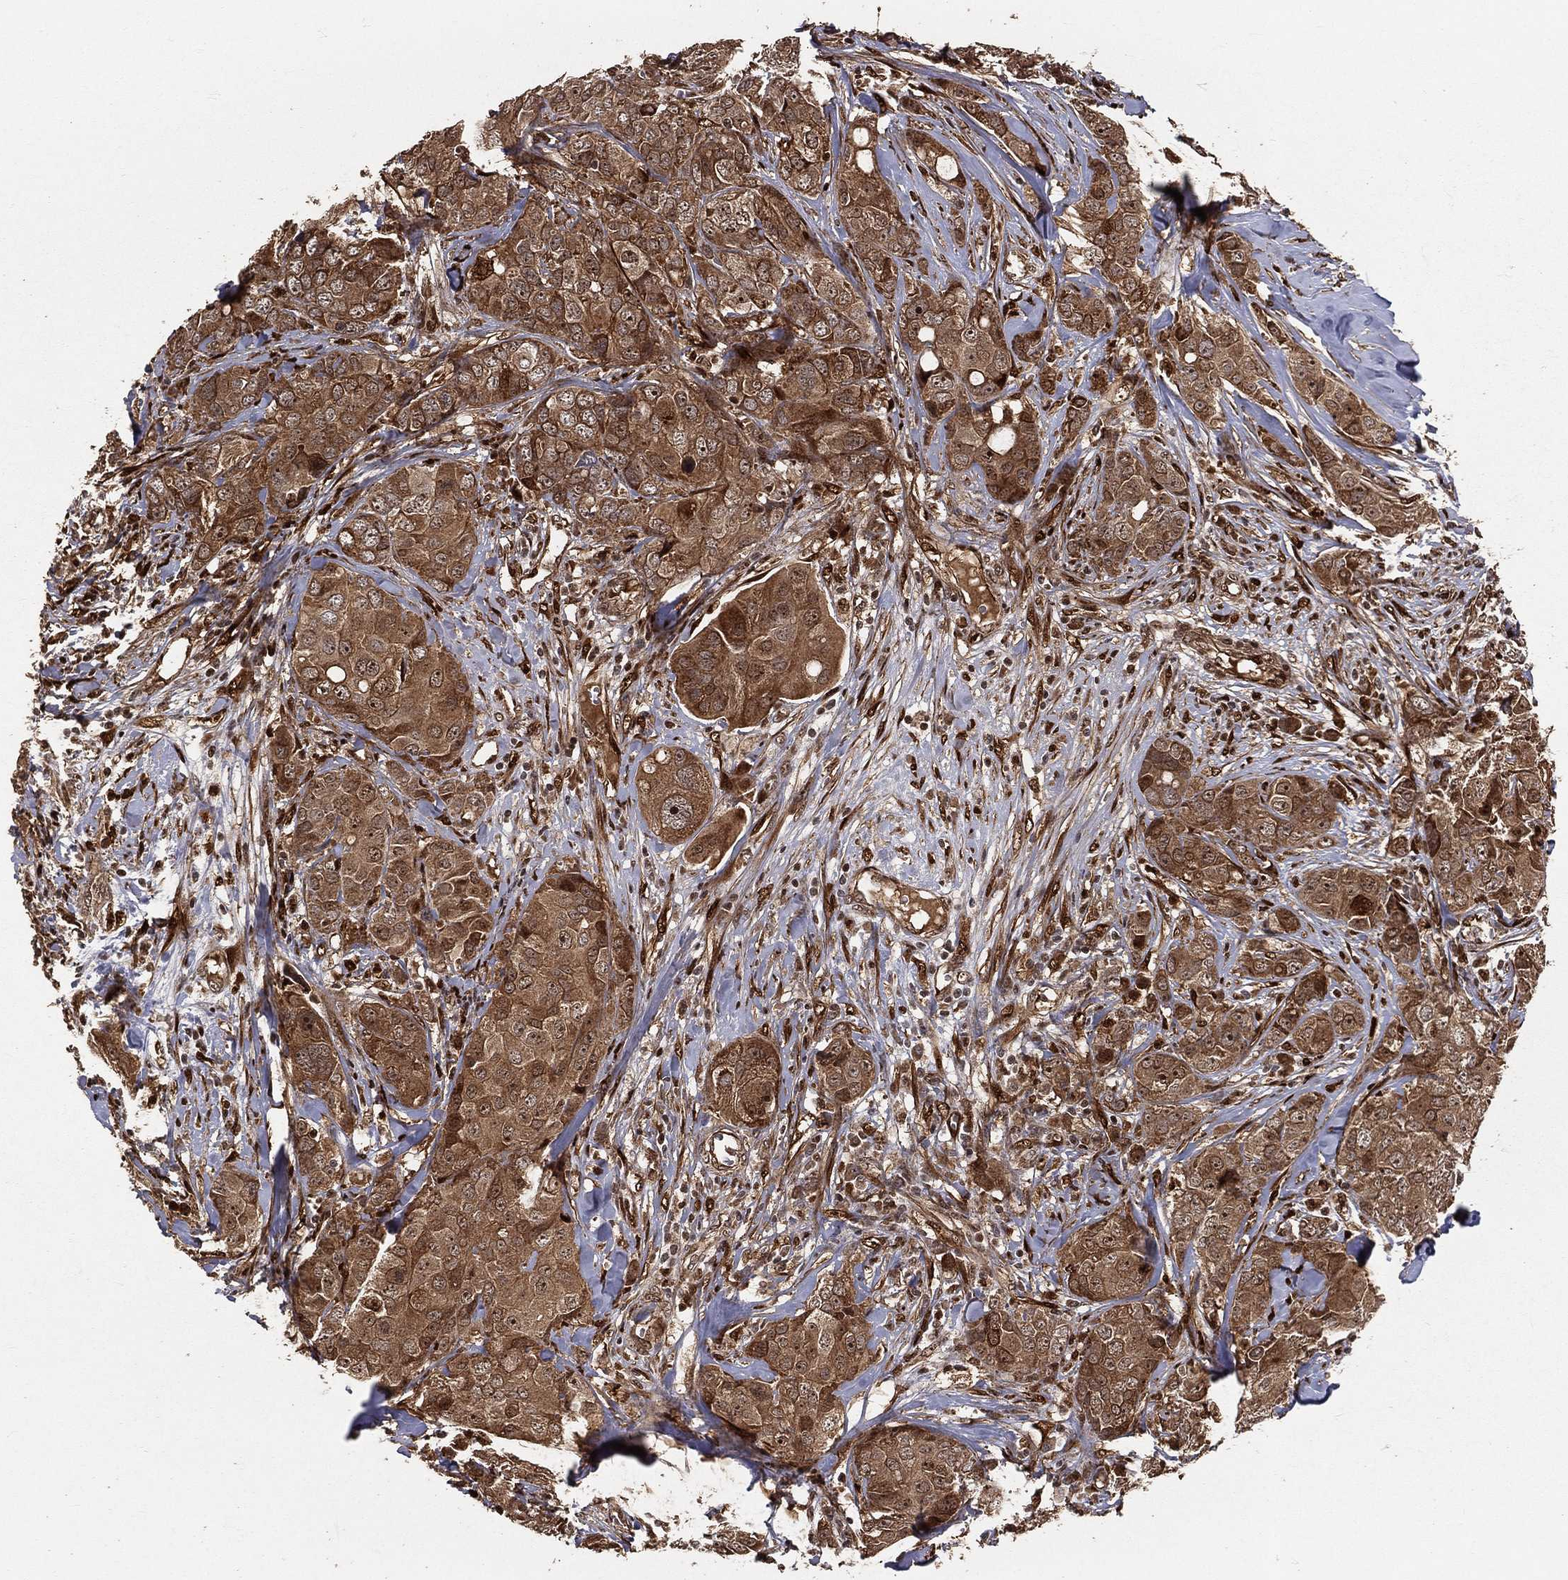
{"staining": {"intensity": "moderate", "quantity": ">75%", "location": "cytoplasmic/membranous"}, "tissue": "breast cancer", "cell_type": "Tumor cells", "image_type": "cancer", "snomed": [{"axis": "morphology", "description": "Duct carcinoma"}, {"axis": "topography", "description": "Breast"}], "caption": "Tumor cells show medium levels of moderate cytoplasmic/membranous expression in about >75% of cells in human breast cancer.", "gene": "MAPK1", "patient": {"sex": "female", "age": 43}}